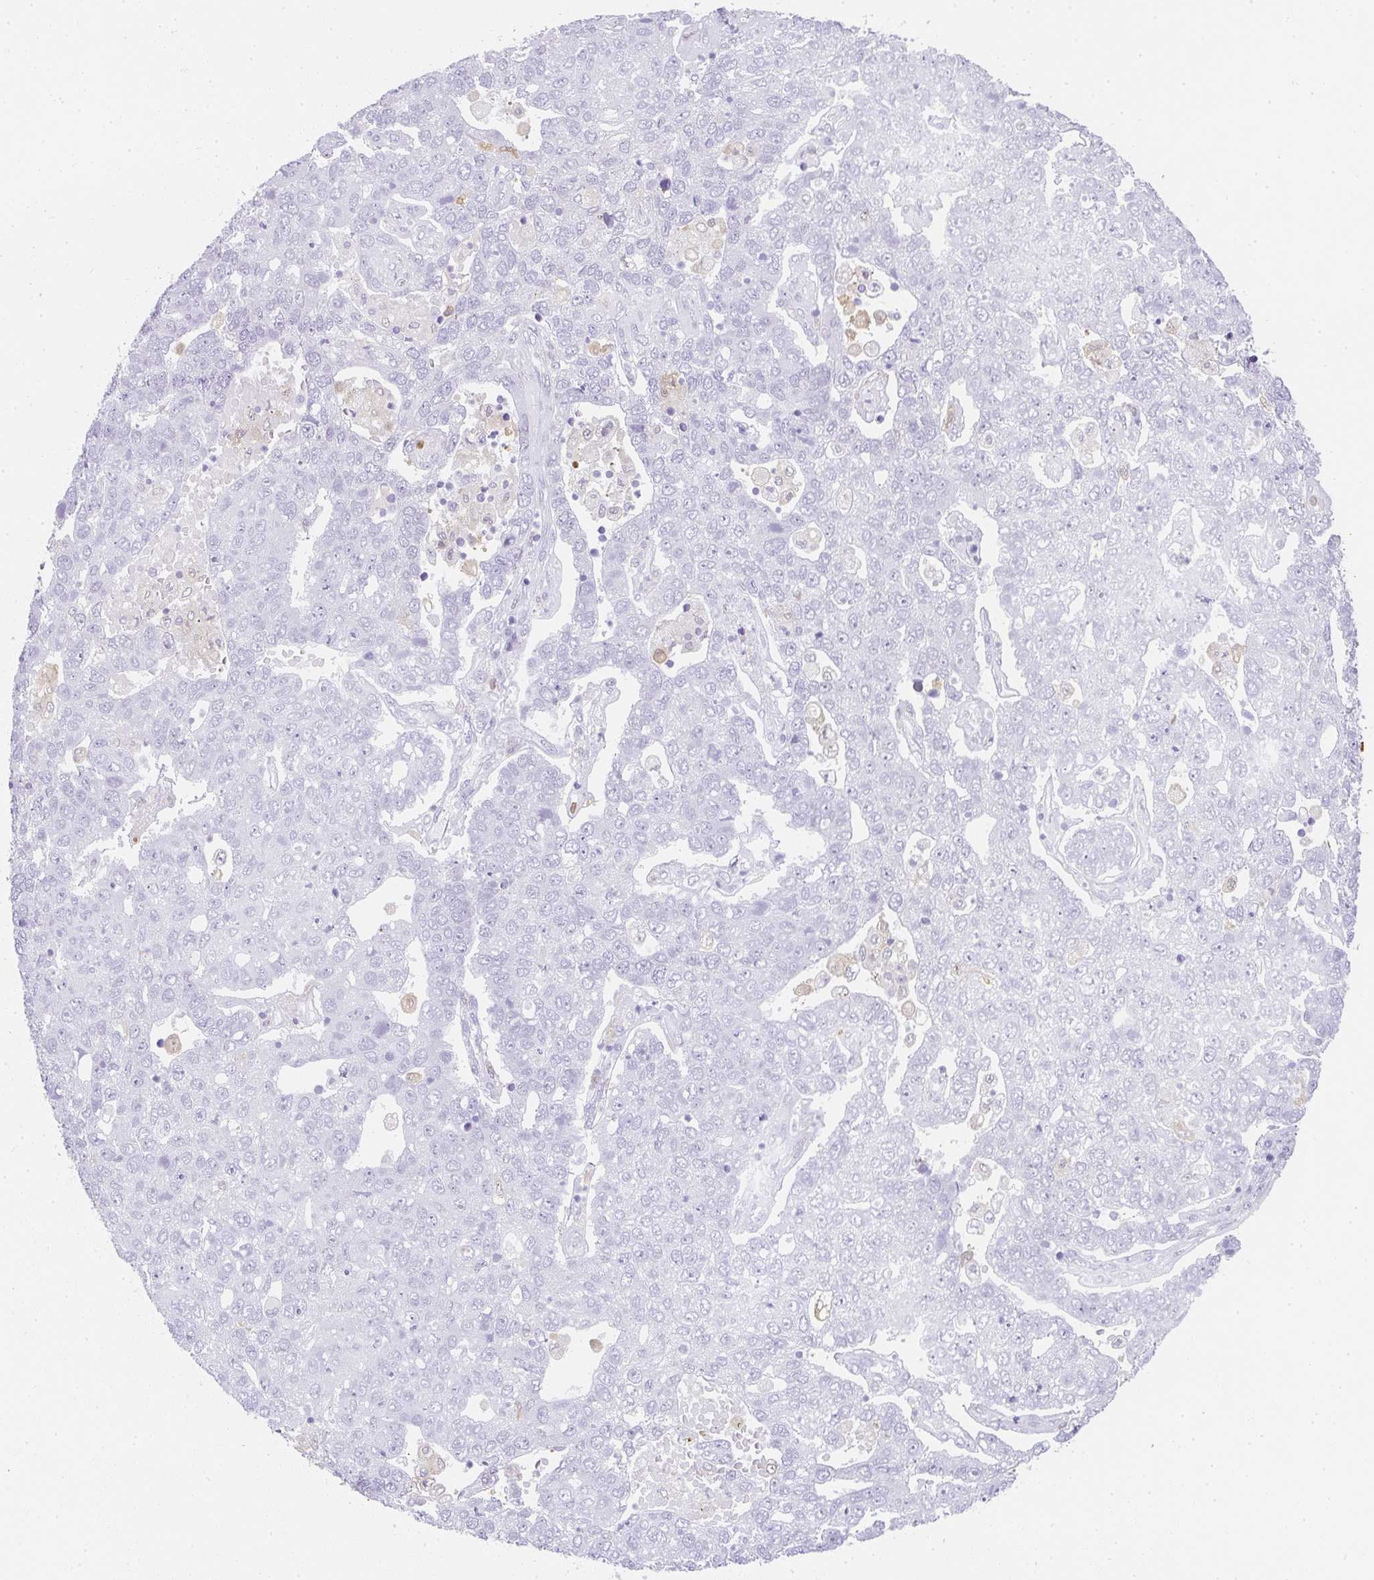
{"staining": {"intensity": "negative", "quantity": "none", "location": "none"}, "tissue": "pancreatic cancer", "cell_type": "Tumor cells", "image_type": "cancer", "snomed": [{"axis": "morphology", "description": "Adenocarcinoma, NOS"}, {"axis": "topography", "description": "Pancreas"}], "caption": "DAB (3,3'-diaminobenzidine) immunohistochemical staining of human adenocarcinoma (pancreatic) reveals no significant expression in tumor cells. (Stains: DAB (3,3'-diaminobenzidine) immunohistochemistry with hematoxylin counter stain, Microscopy: brightfield microscopy at high magnification).", "gene": "HK3", "patient": {"sex": "female", "age": 61}}